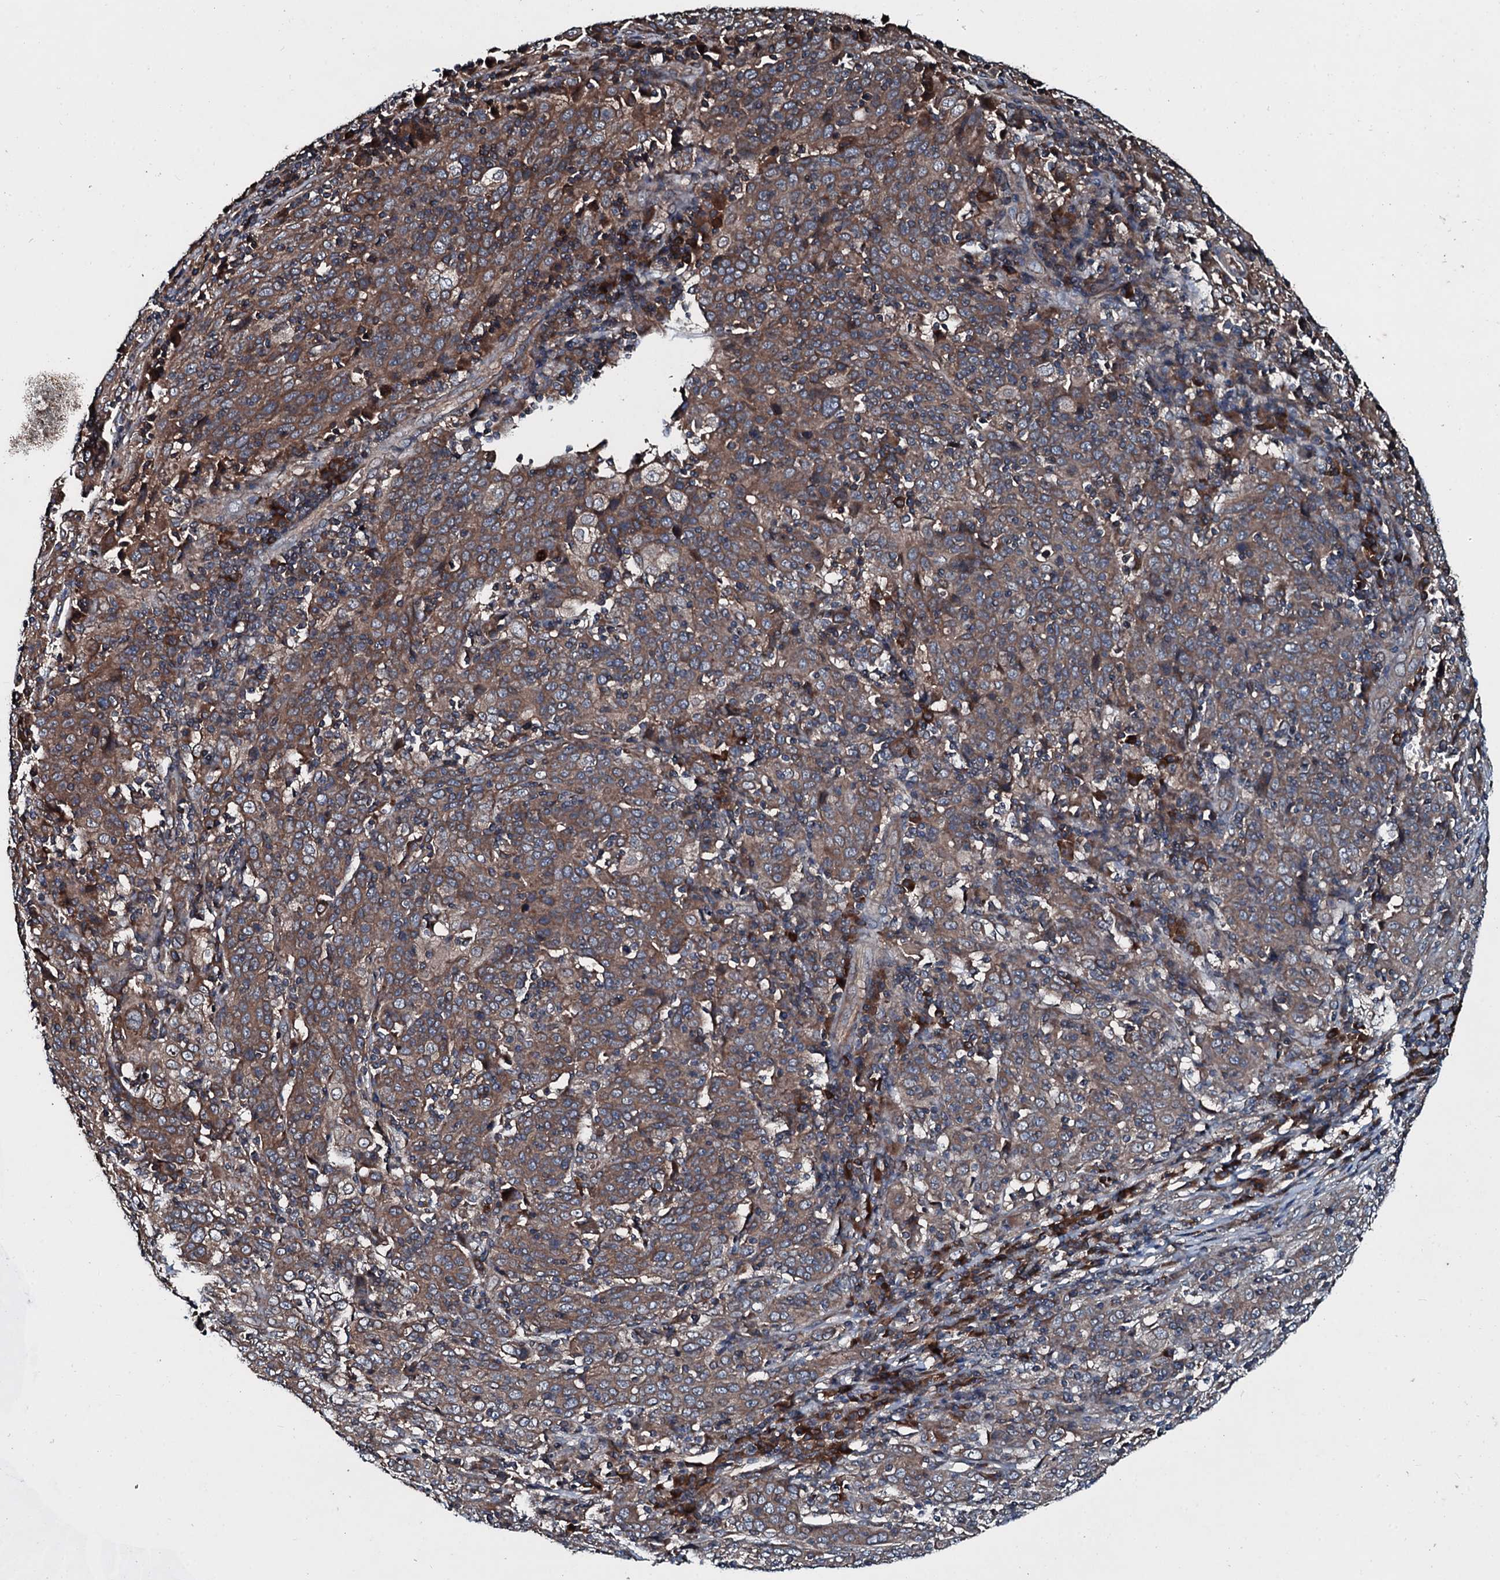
{"staining": {"intensity": "moderate", "quantity": ">75%", "location": "cytoplasmic/membranous"}, "tissue": "cervical cancer", "cell_type": "Tumor cells", "image_type": "cancer", "snomed": [{"axis": "morphology", "description": "Squamous cell carcinoma, NOS"}, {"axis": "topography", "description": "Cervix"}], "caption": "Immunohistochemistry staining of squamous cell carcinoma (cervical), which shows medium levels of moderate cytoplasmic/membranous expression in approximately >75% of tumor cells indicating moderate cytoplasmic/membranous protein staining. The staining was performed using DAB (3,3'-diaminobenzidine) (brown) for protein detection and nuclei were counterstained in hematoxylin (blue).", "gene": "AARS1", "patient": {"sex": "female", "age": 67}}